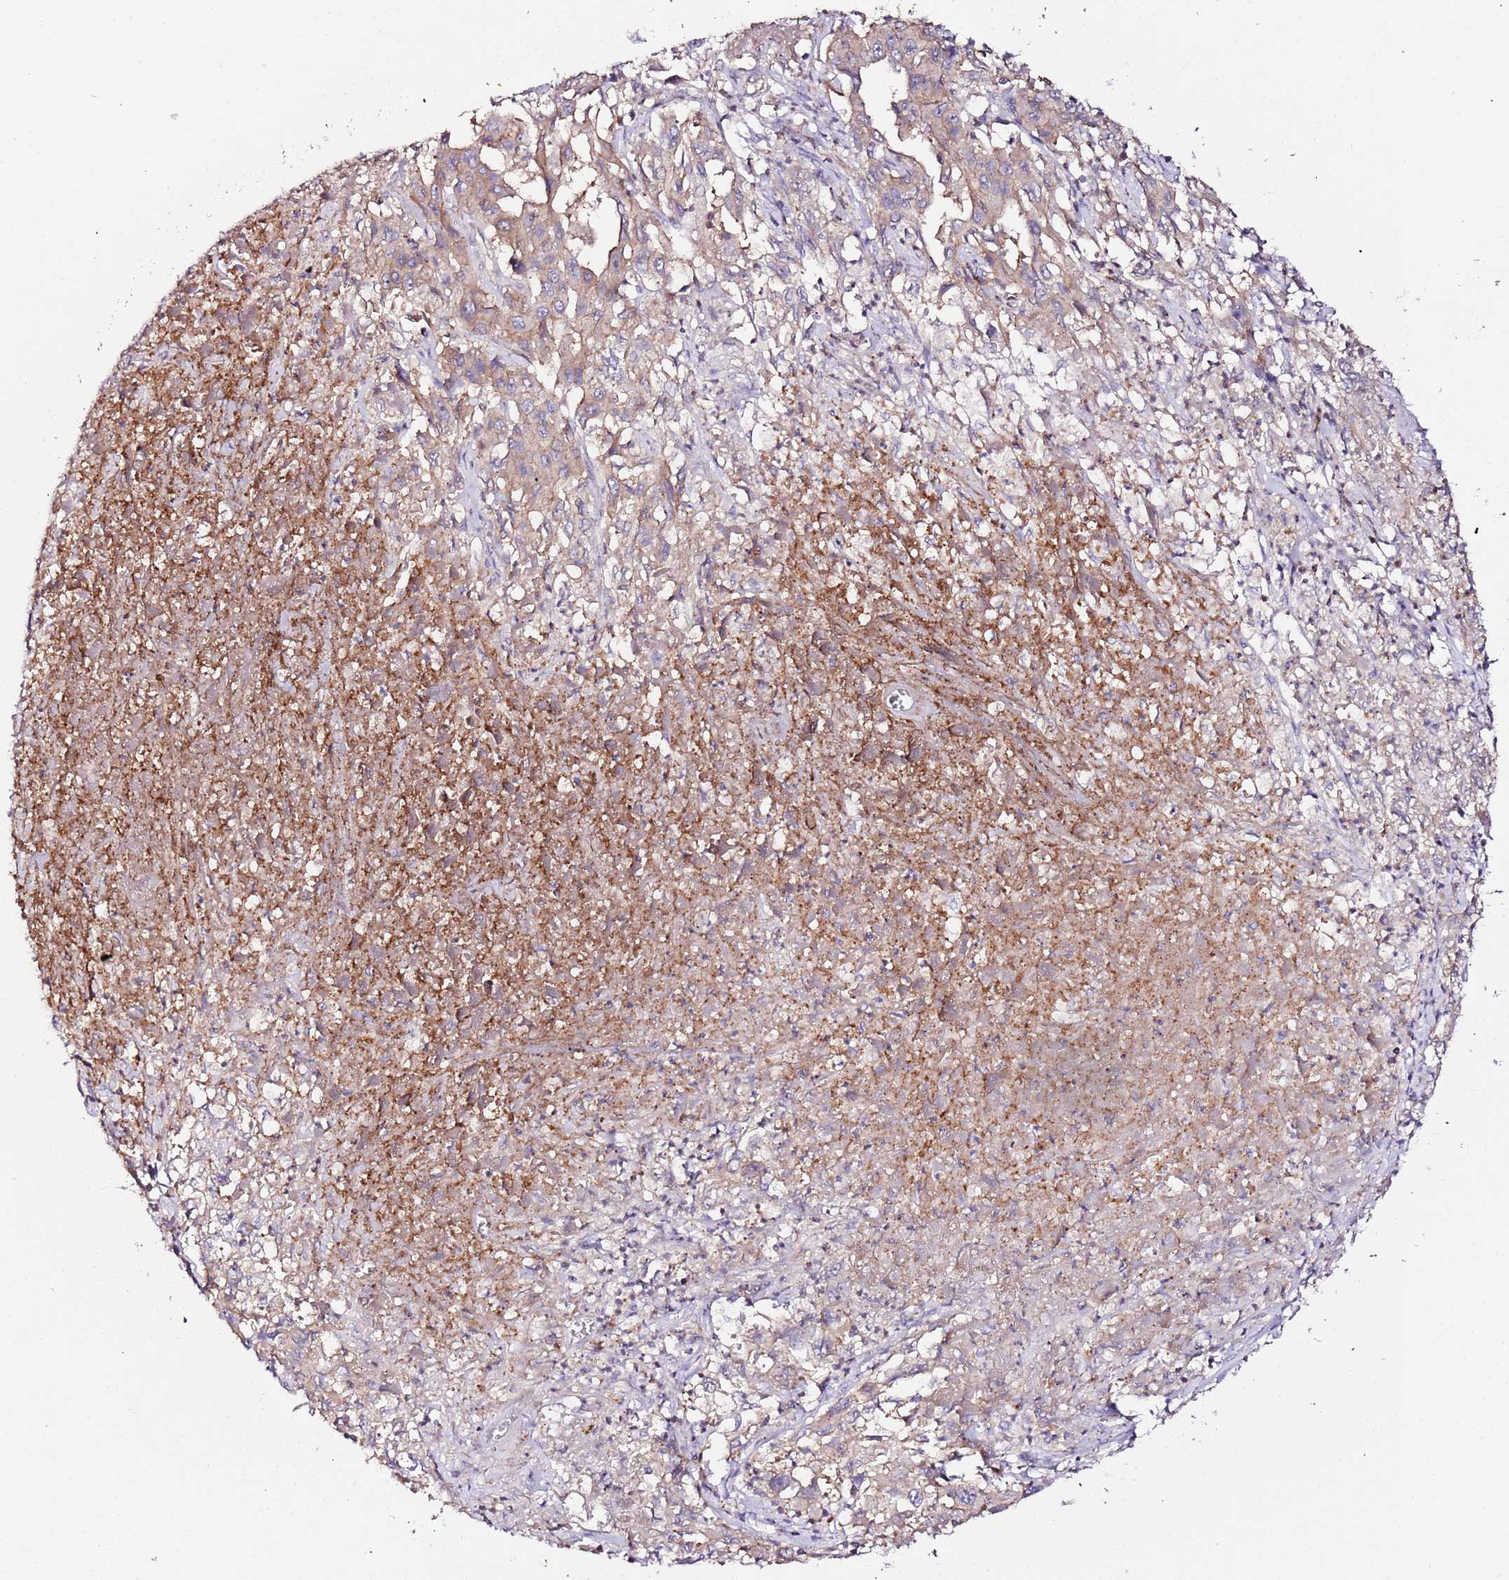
{"staining": {"intensity": "moderate", "quantity": ">75%", "location": "cytoplasmic/membranous"}, "tissue": "liver cancer", "cell_type": "Tumor cells", "image_type": "cancer", "snomed": [{"axis": "morphology", "description": "Carcinoma, Hepatocellular, NOS"}, {"axis": "topography", "description": "Liver"}], "caption": "Liver cancer (hepatocellular carcinoma) stained for a protein reveals moderate cytoplasmic/membranous positivity in tumor cells.", "gene": "FLVCR1", "patient": {"sex": "male", "age": 63}}